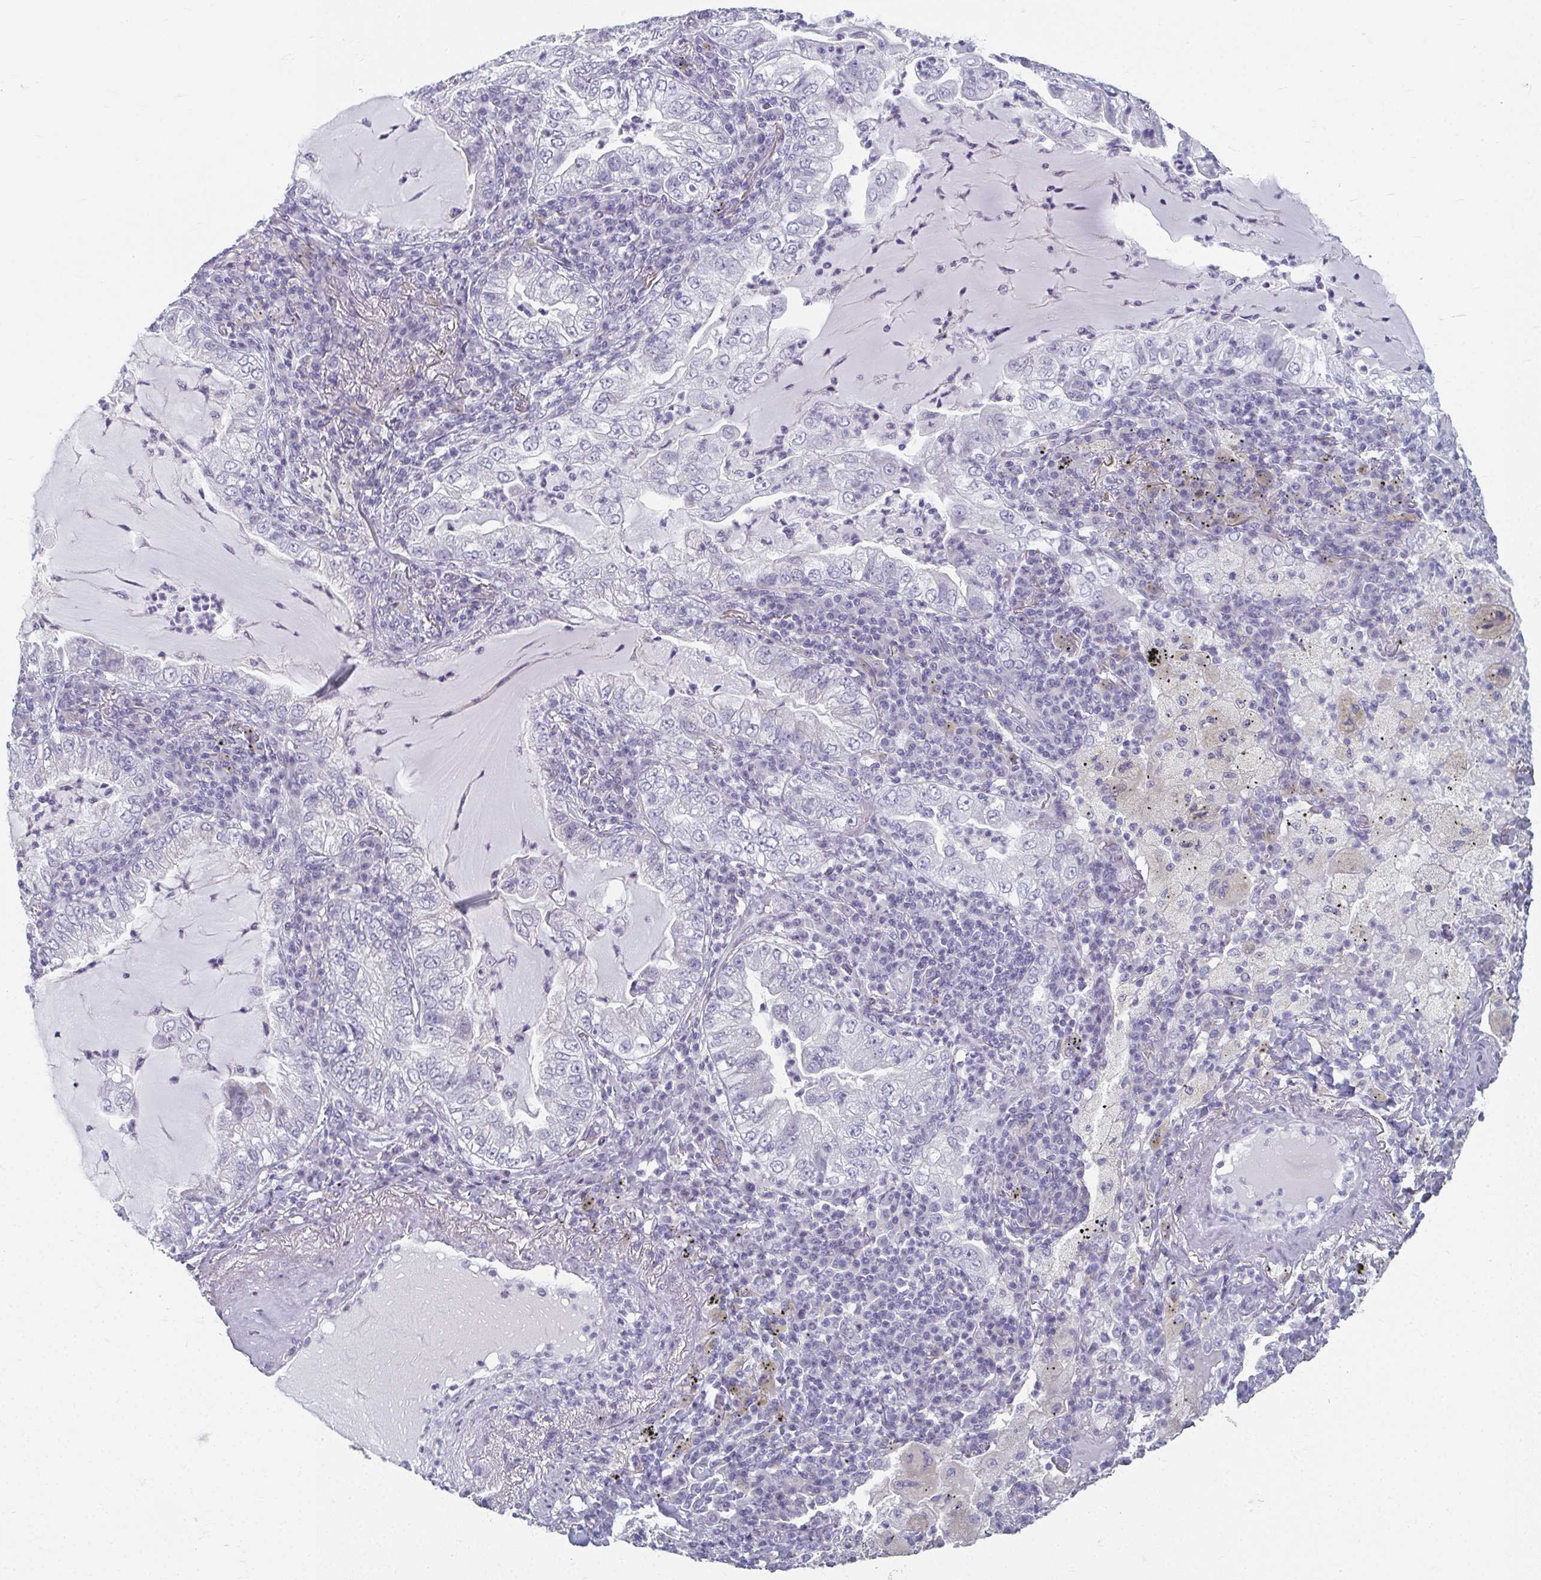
{"staining": {"intensity": "negative", "quantity": "none", "location": "none"}, "tissue": "lung cancer", "cell_type": "Tumor cells", "image_type": "cancer", "snomed": [{"axis": "morphology", "description": "Adenocarcinoma, NOS"}, {"axis": "topography", "description": "Lung"}], "caption": "Immunohistochemistry (IHC) of lung cancer exhibits no staining in tumor cells.", "gene": "CAMKV", "patient": {"sex": "female", "age": 73}}